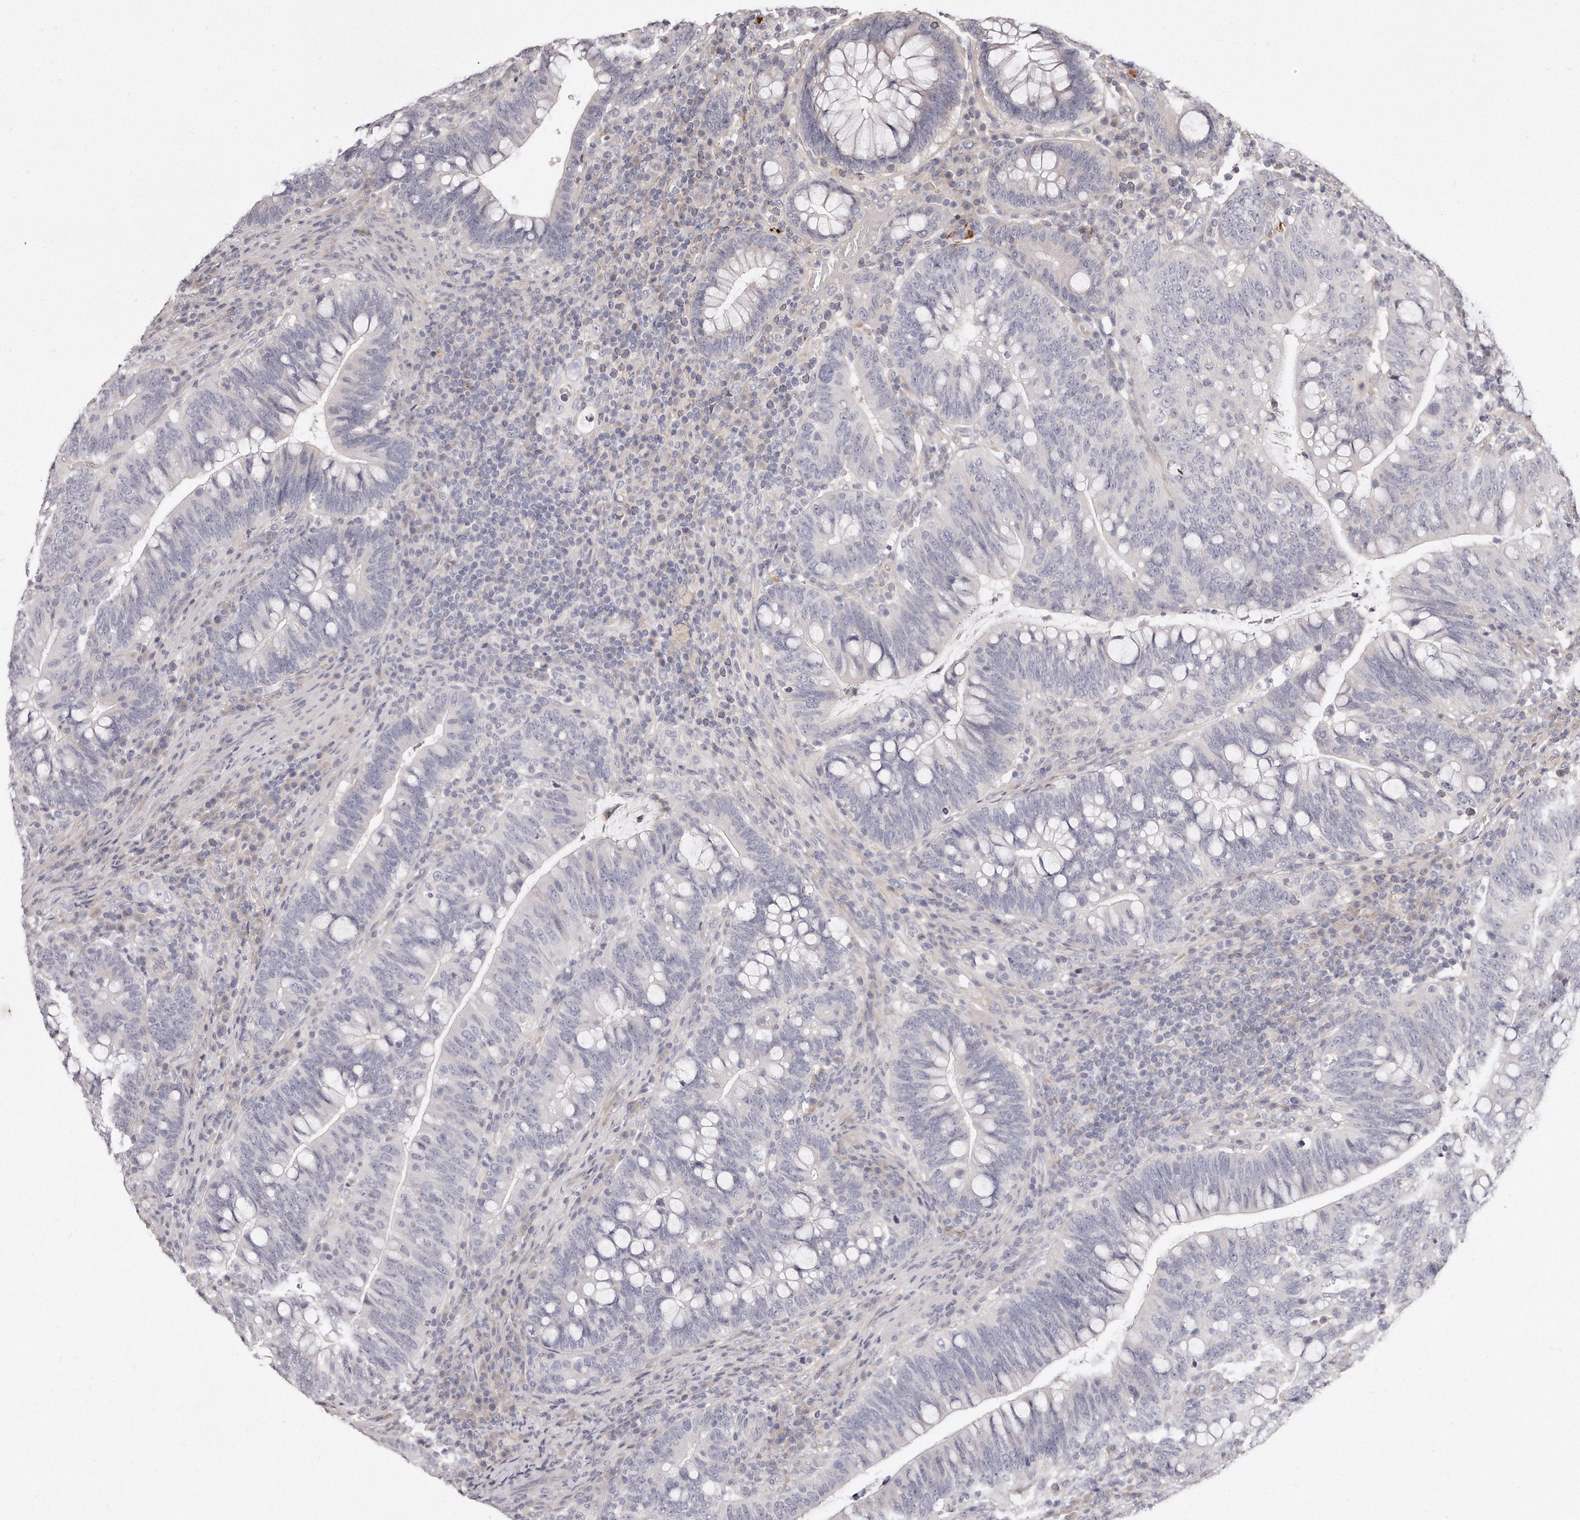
{"staining": {"intensity": "negative", "quantity": "none", "location": "none"}, "tissue": "colorectal cancer", "cell_type": "Tumor cells", "image_type": "cancer", "snomed": [{"axis": "morphology", "description": "Adenocarcinoma, NOS"}, {"axis": "topography", "description": "Colon"}], "caption": "IHC histopathology image of human colorectal cancer (adenocarcinoma) stained for a protein (brown), which exhibits no positivity in tumor cells.", "gene": "TTLL4", "patient": {"sex": "female", "age": 66}}